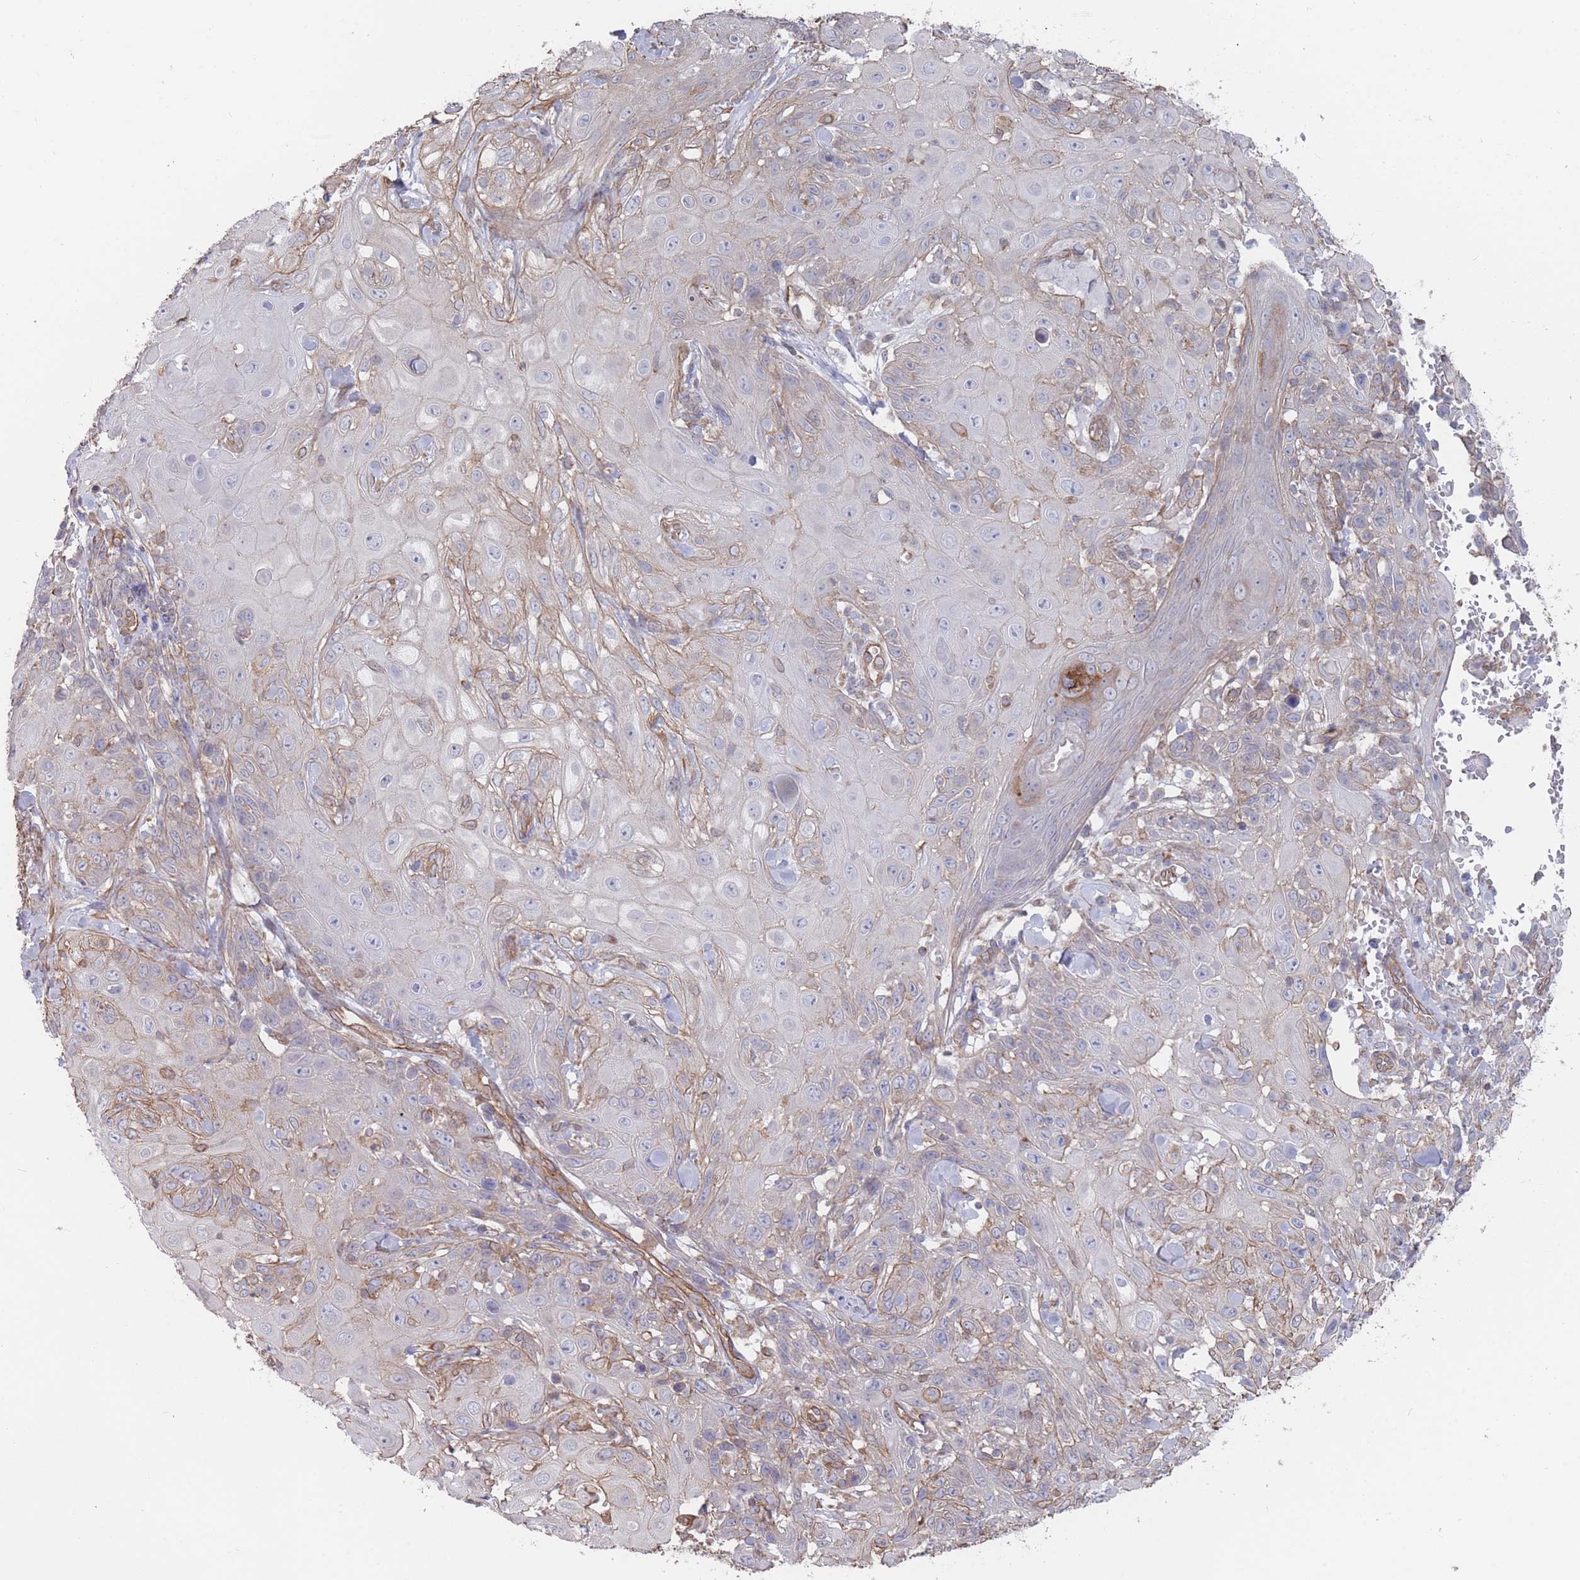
{"staining": {"intensity": "weak", "quantity": "25%-75%", "location": "cytoplasmic/membranous"}, "tissue": "skin cancer", "cell_type": "Tumor cells", "image_type": "cancer", "snomed": [{"axis": "morphology", "description": "Normal tissue, NOS"}, {"axis": "morphology", "description": "Squamous cell carcinoma, NOS"}, {"axis": "topography", "description": "Skin"}, {"axis": "topography", "description": "Cartilage tissue"}], "caption": "About 25%-75% of tumor cells in skin cancer demonstrate weak cytoplasmic/membranous protein staining as visualized by brown immunohistochemical staining.", "gene": "SLC1A6", "patient": {"sex": "female", "age": 79}}